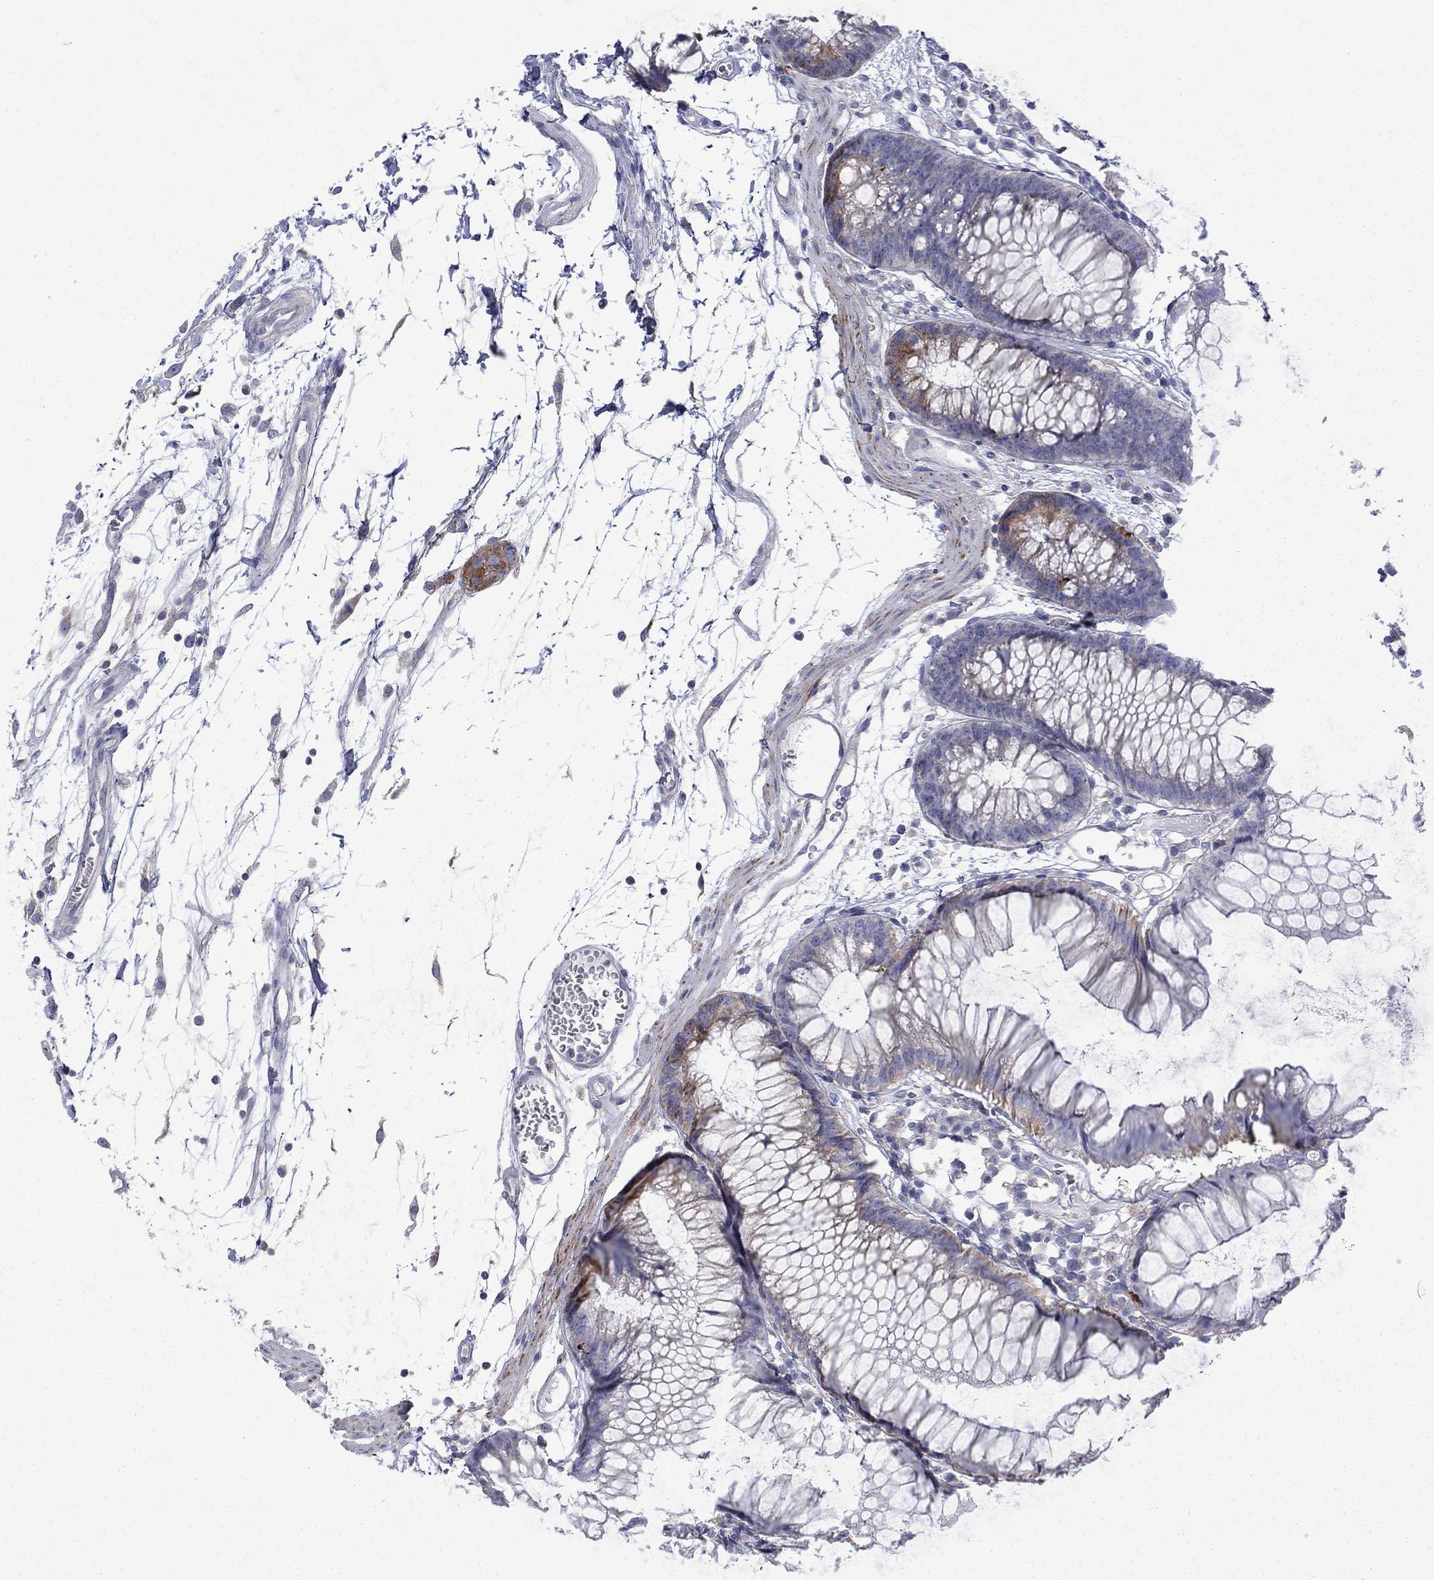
{"staining": {"intensity": "negative", "quantity": "none", "location": "none"}, "tissue": "colon", "cell_type": "Endothelial cells", "image_type": "normal", "snomed": [{"axis": "morphology", "description": "Normal tissue, NOS"}, {"axis": "morphology", "description": "Adenocarcinoma, NOS"}, {"axis": "topography", "description": "Colon"}], "caption": "Immunohistochemistry histopathology image of benign colon stained for a protein (brown), which demonstrates no positivity in endothelial cells. The staining is performed using DAB (3,3'-diaminobenzidine) brown chromogen with nuclei counter-stained in using hematoxylin.", "gene": "CISD1", "patient": {"sex": "male", "age": 65}}